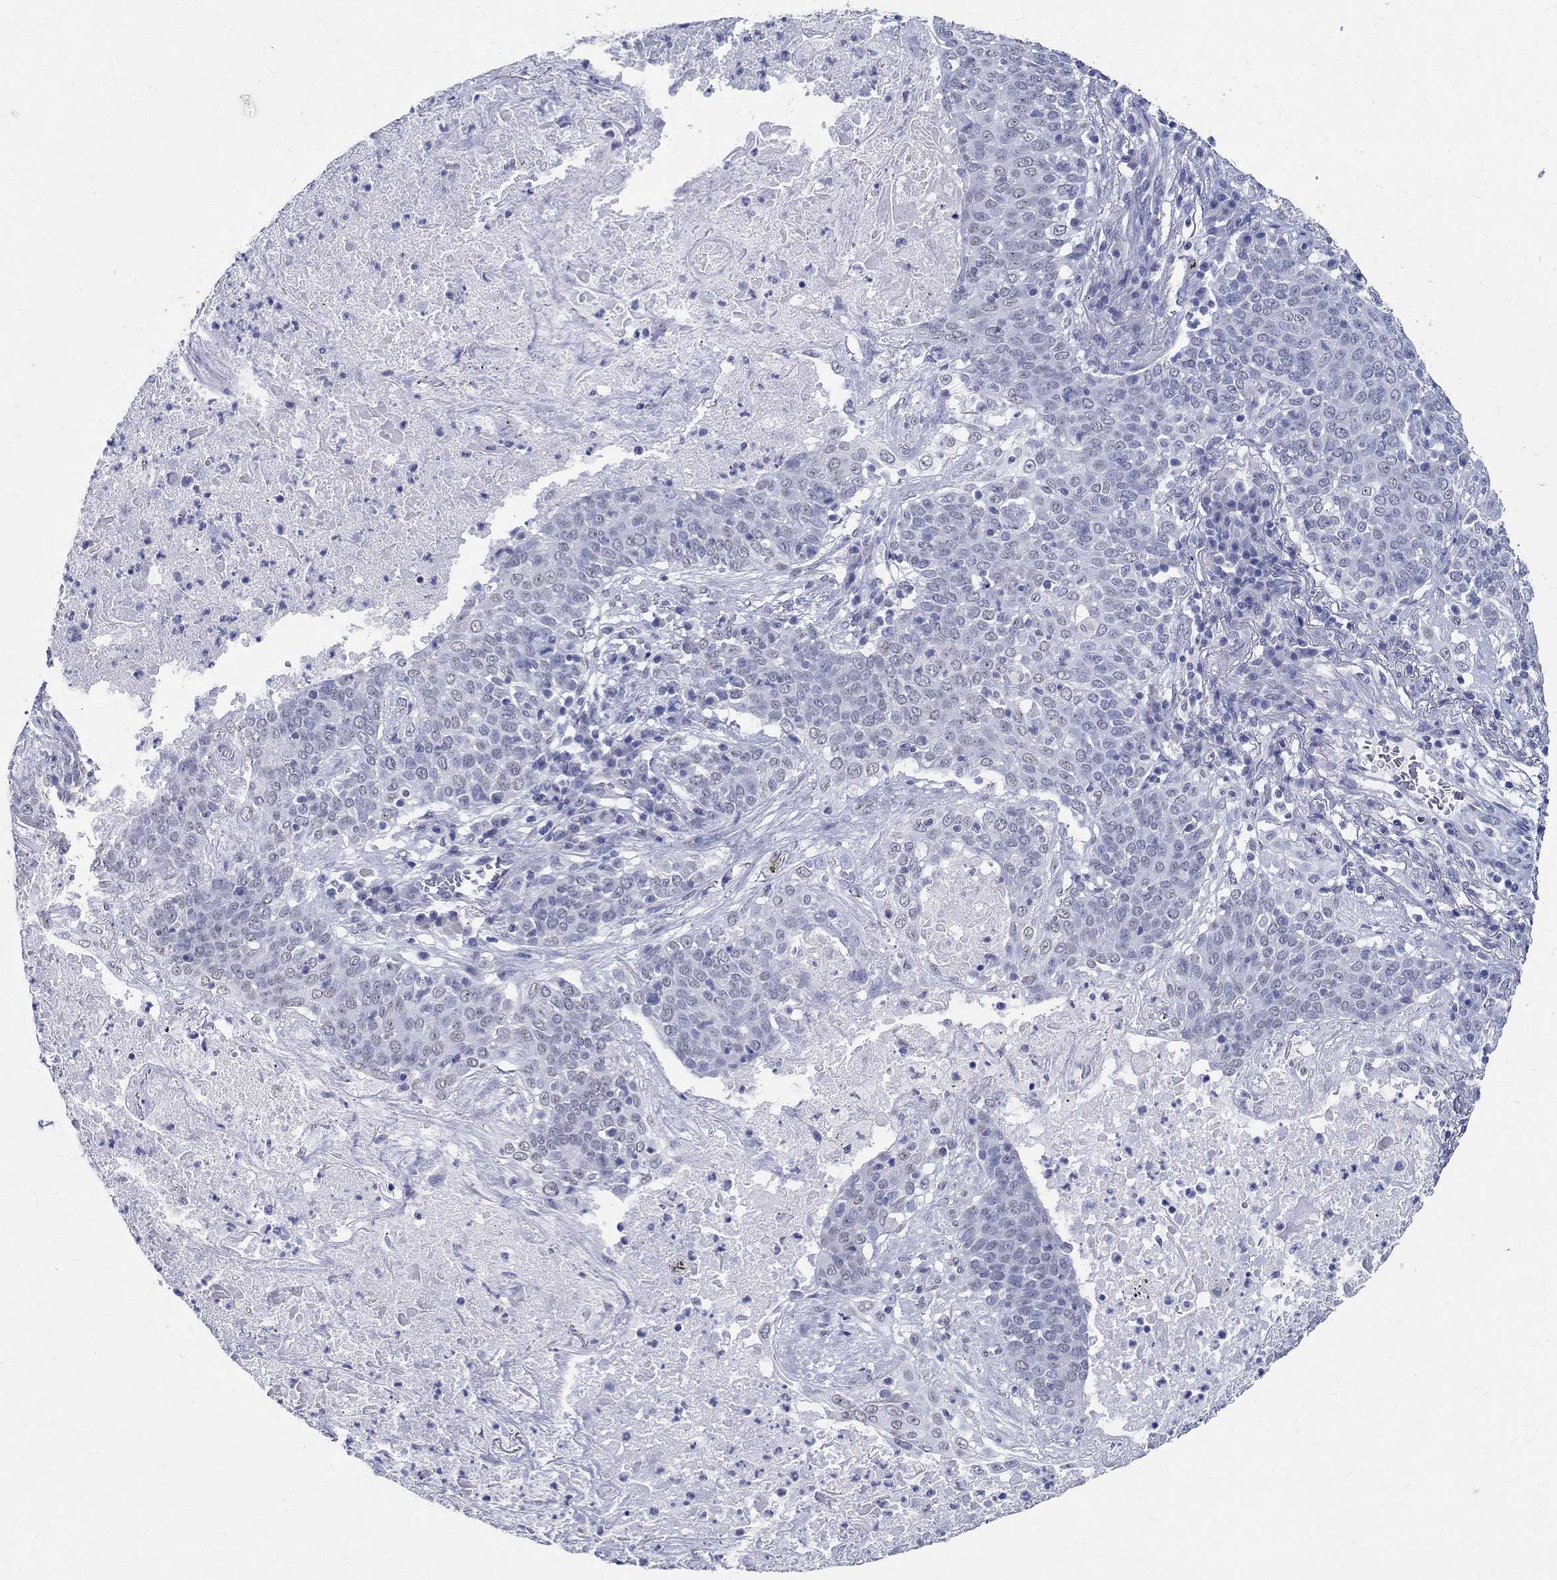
{"staining": {"intensity": "negative", "quantity": "none", "location": "none"}, "tissue": "lung cancer", "cell_type": "Tumor cells", "image_type": "cancer", "snomed": [{"axis": "morphology", "description": "Squamous cell carcinoma, NOS"}, {"axis": "topography", "description": "Lung"}], "caption": "This image is of lung cancer stained with immunohistochemistry to label a protein in brown with the nuclei are counter-stained blue. There is no positivity in tumor cells.", "gene": "TSPAN16", "patient": {"sex": "male", "age": 82}}